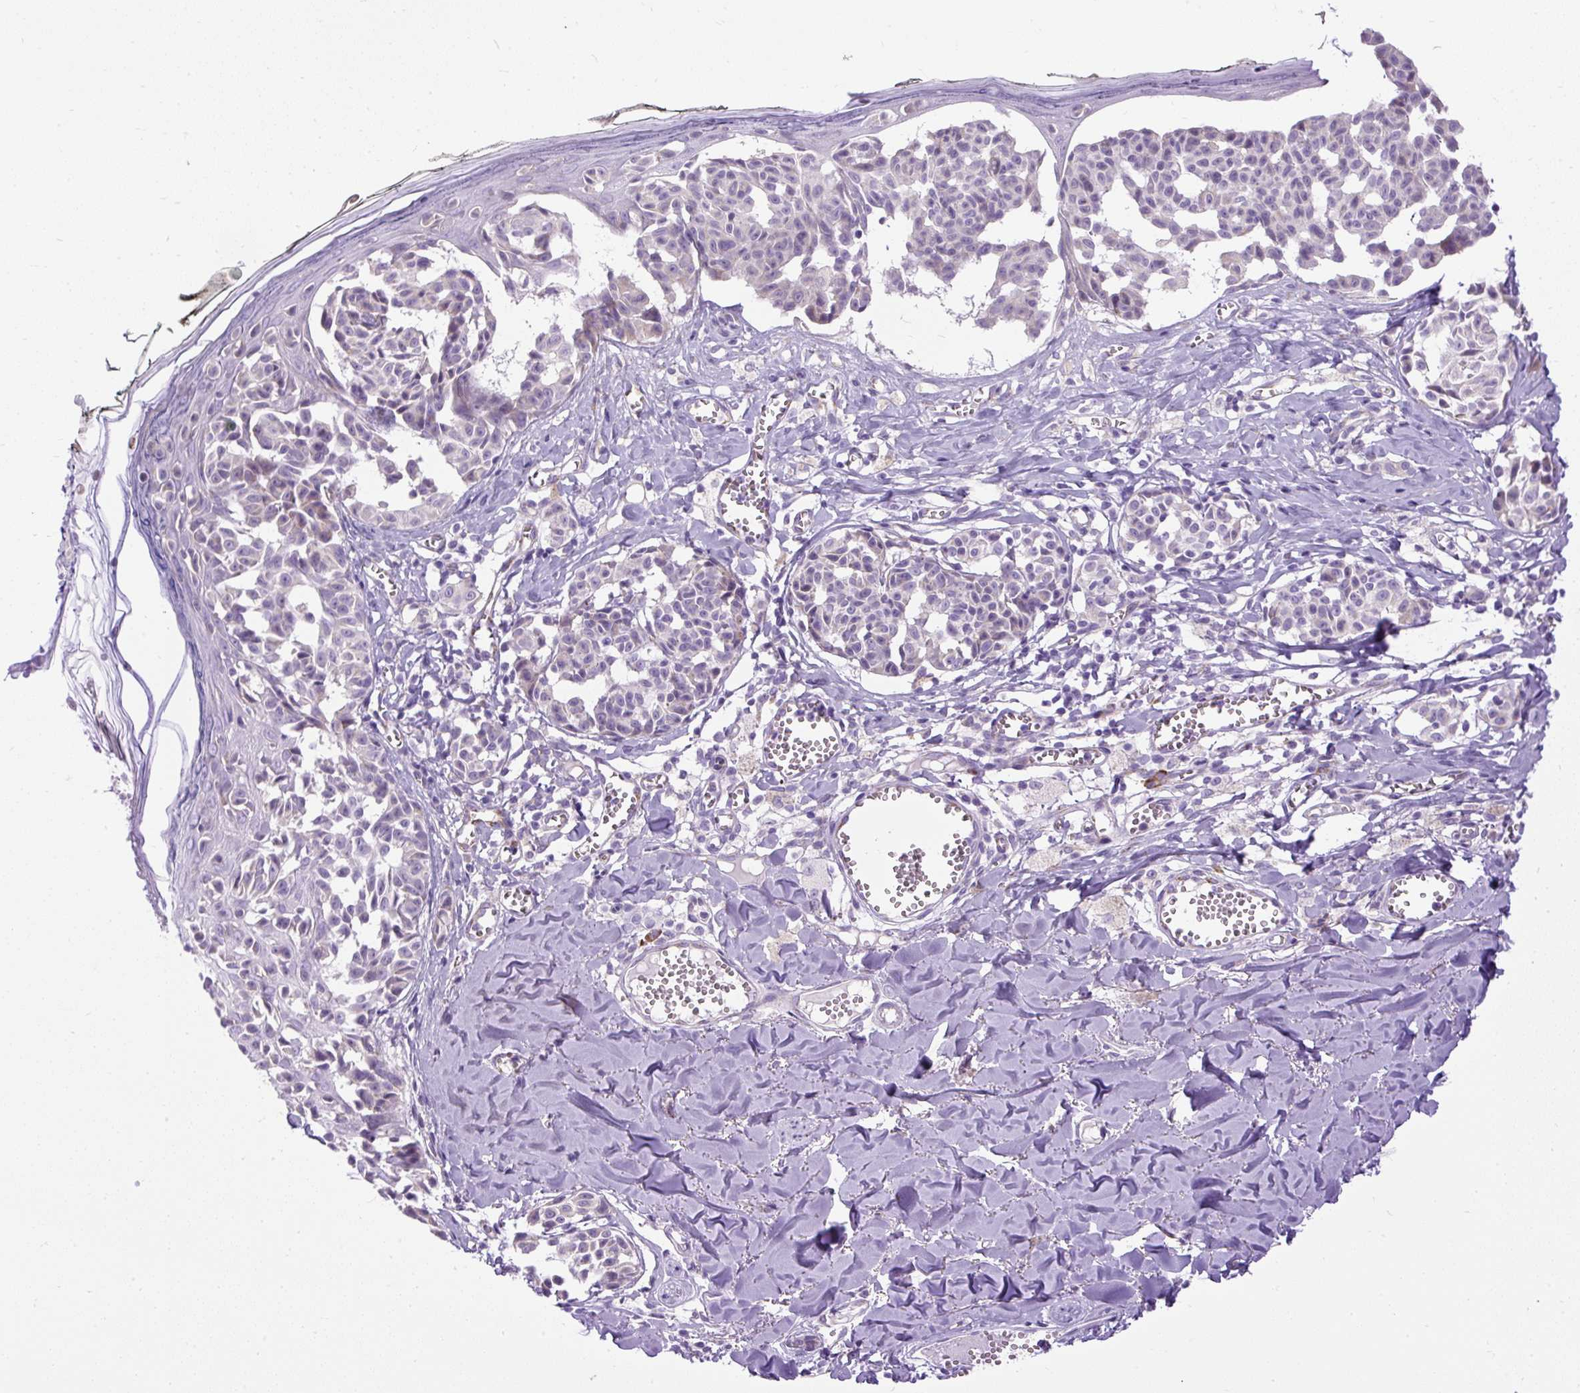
{"staining": {"intensity": "negative", "quantity": "none", "location": "none"}, "tissue": "melanoma", "cell_type": "Tumor cells", "image_type": "cancer", "snomed": [{"axis": "morphology", "description": "Malignant melanoma, NOS"}, {"axis": "topography", "description": "Skin"}], "caption": "Immunohistochemistry (IHC) histopathology image of melanoma stained for a protein (brown), which reveals no staining in tumor cells.", "gene": "SYBU", "patient": {"sex": "female", "age": 43}}